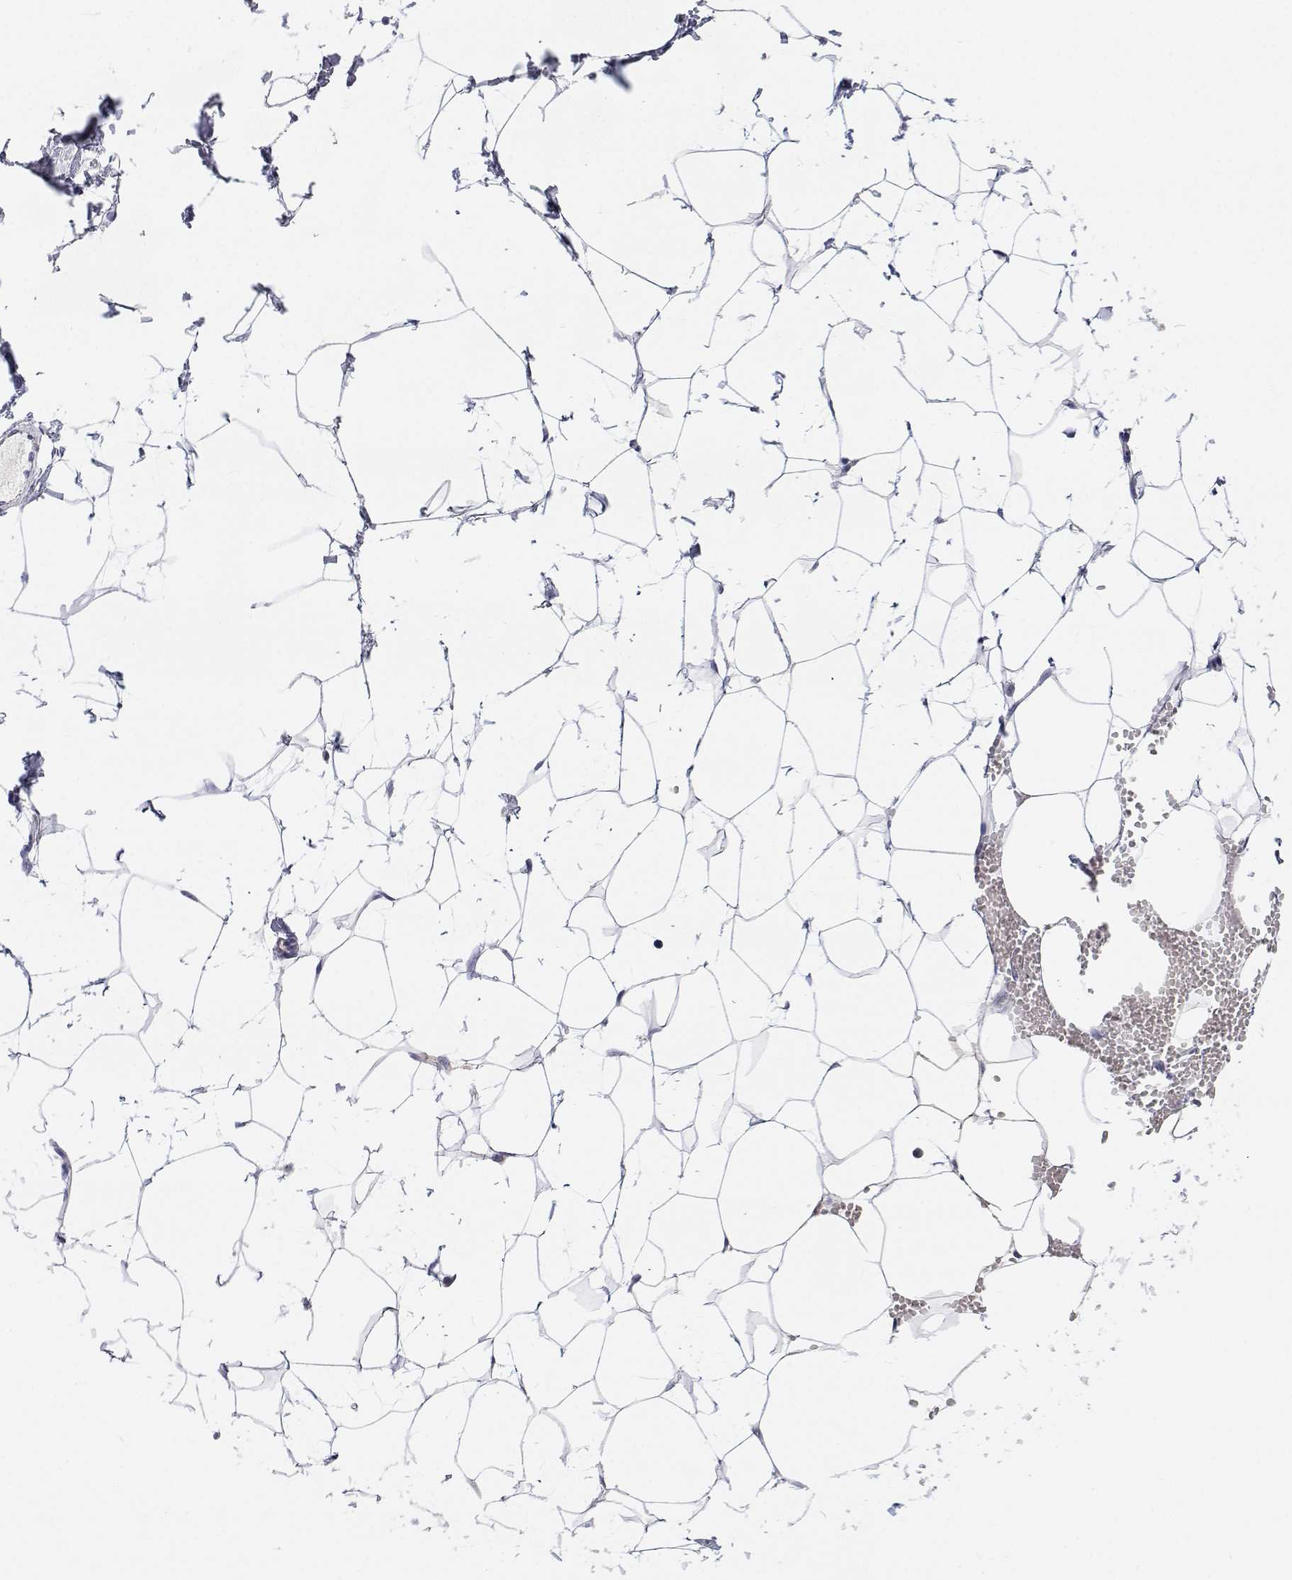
{"staining": {"intensity": "negative", "quantity": "none", "location": "none"}, "tissue": "breast", "cell_type": "Adipocytes", "image_type": "normal", "snomed": [{"axis": "morphology", "description": "Normal tissue, NOS"}, {"axis": "topography", "description": "Breast"}], "caption": "A high-resolution photomicrograph shows immunohistochemistry (IHC) staining of benign breast, which exhibits no significant positivity in adipocytes. (Brightfield microscopy of DAB immunohistochemistry (IHC) at high magnification).", "gene": "NCR2", "patient": {"sex": "female", "age": 27}}